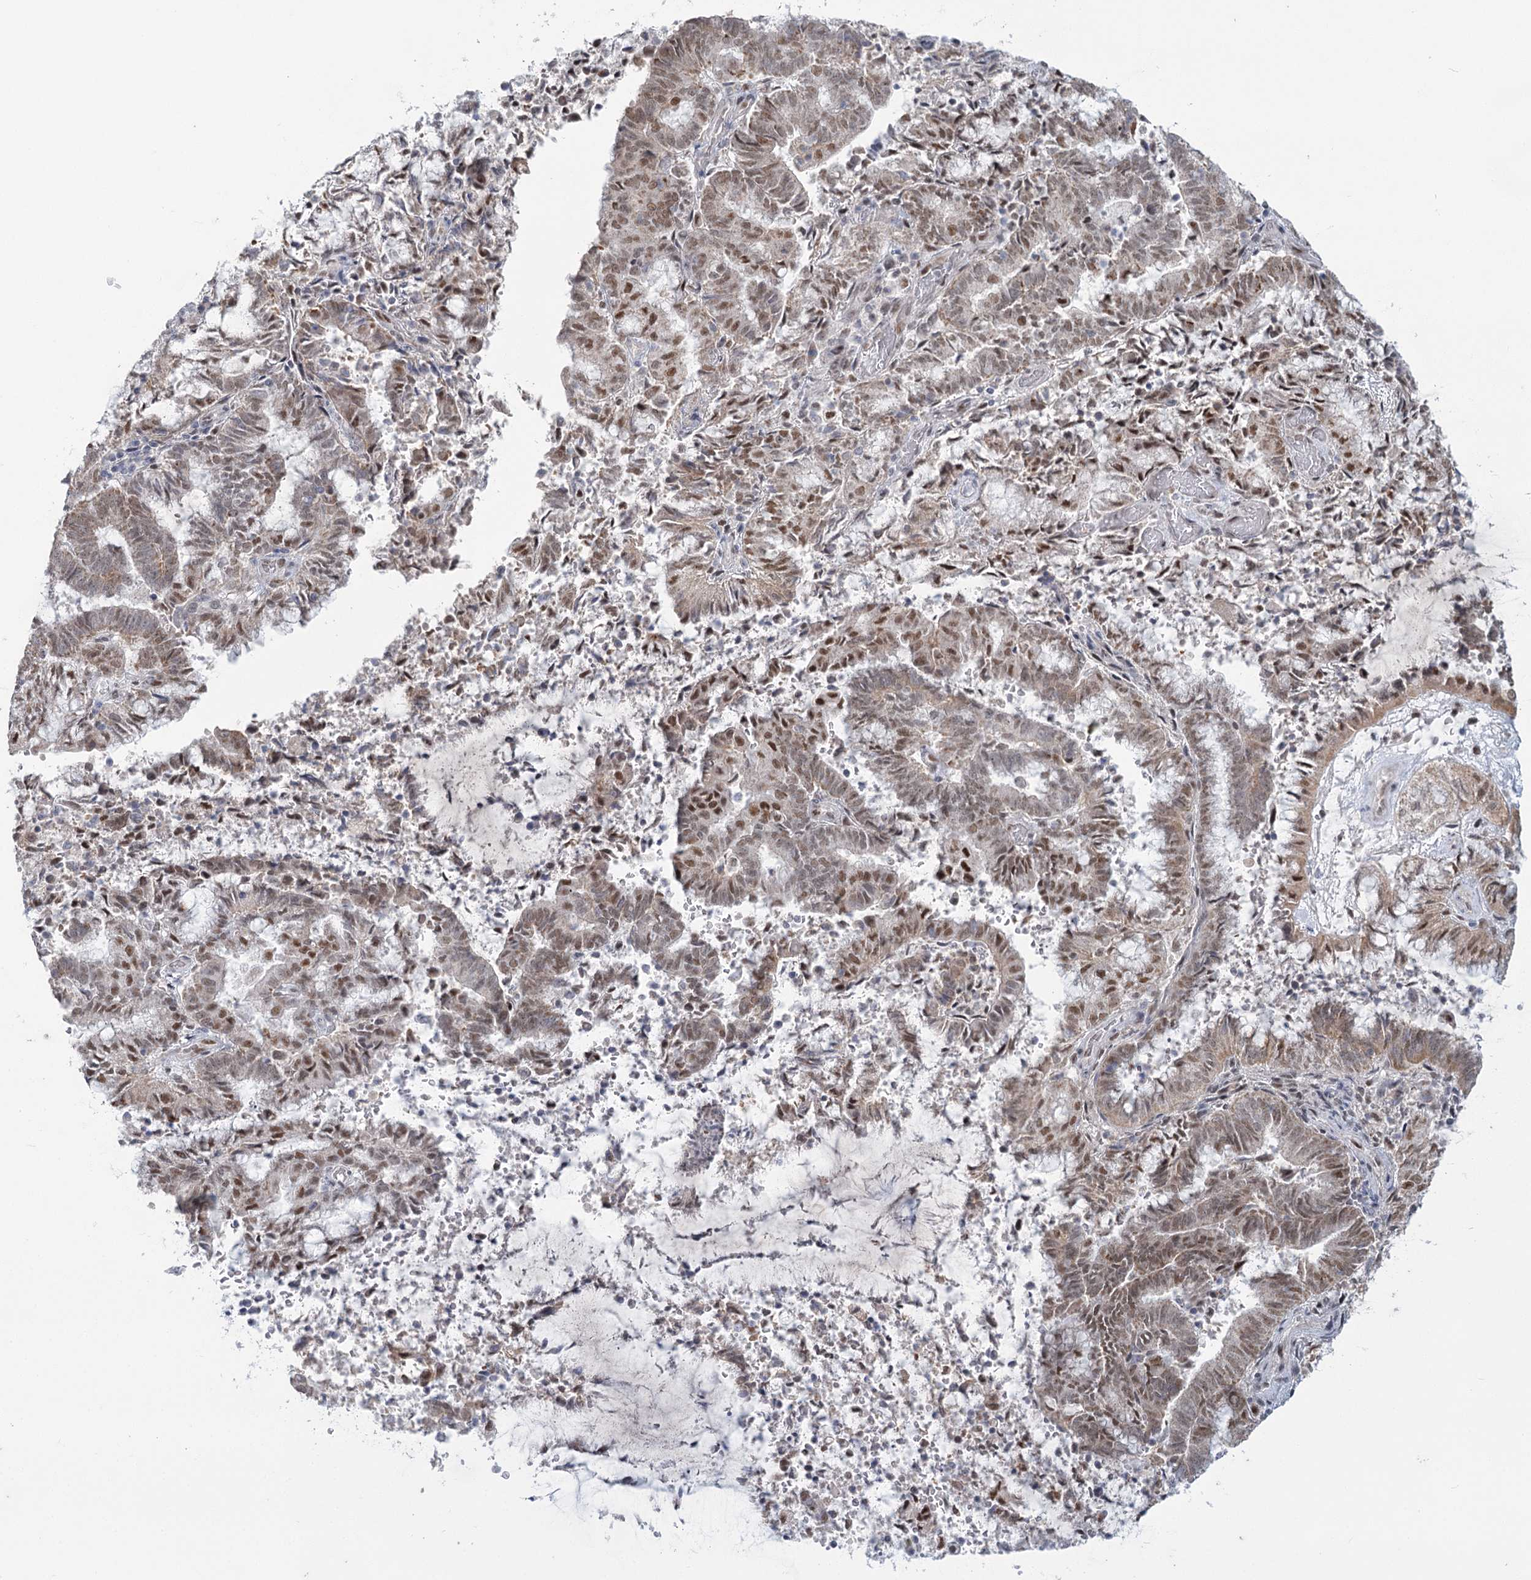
{"staining": {"intensity": "moderate", "quantity": "25%-75%", "location": "nuclear"}, "tissue": "endometrial cancer", "cell_type": "Tumor cells", "image_type": "cancer", "snomed": [{"axis": "morphology", "description": "Adenocarcinoma, NOS"}, {"axis": "topography", "description": "Endometrium"}], "caption": "Approximately 25%-75% of tumor cells in adenocarcinoma (endometrial) exhibit moderate nuclear protein staining as visualized by brown immunohistochemical staining.", "gene": "MTG1", "patient": {"sex": "female", "age": 80}}